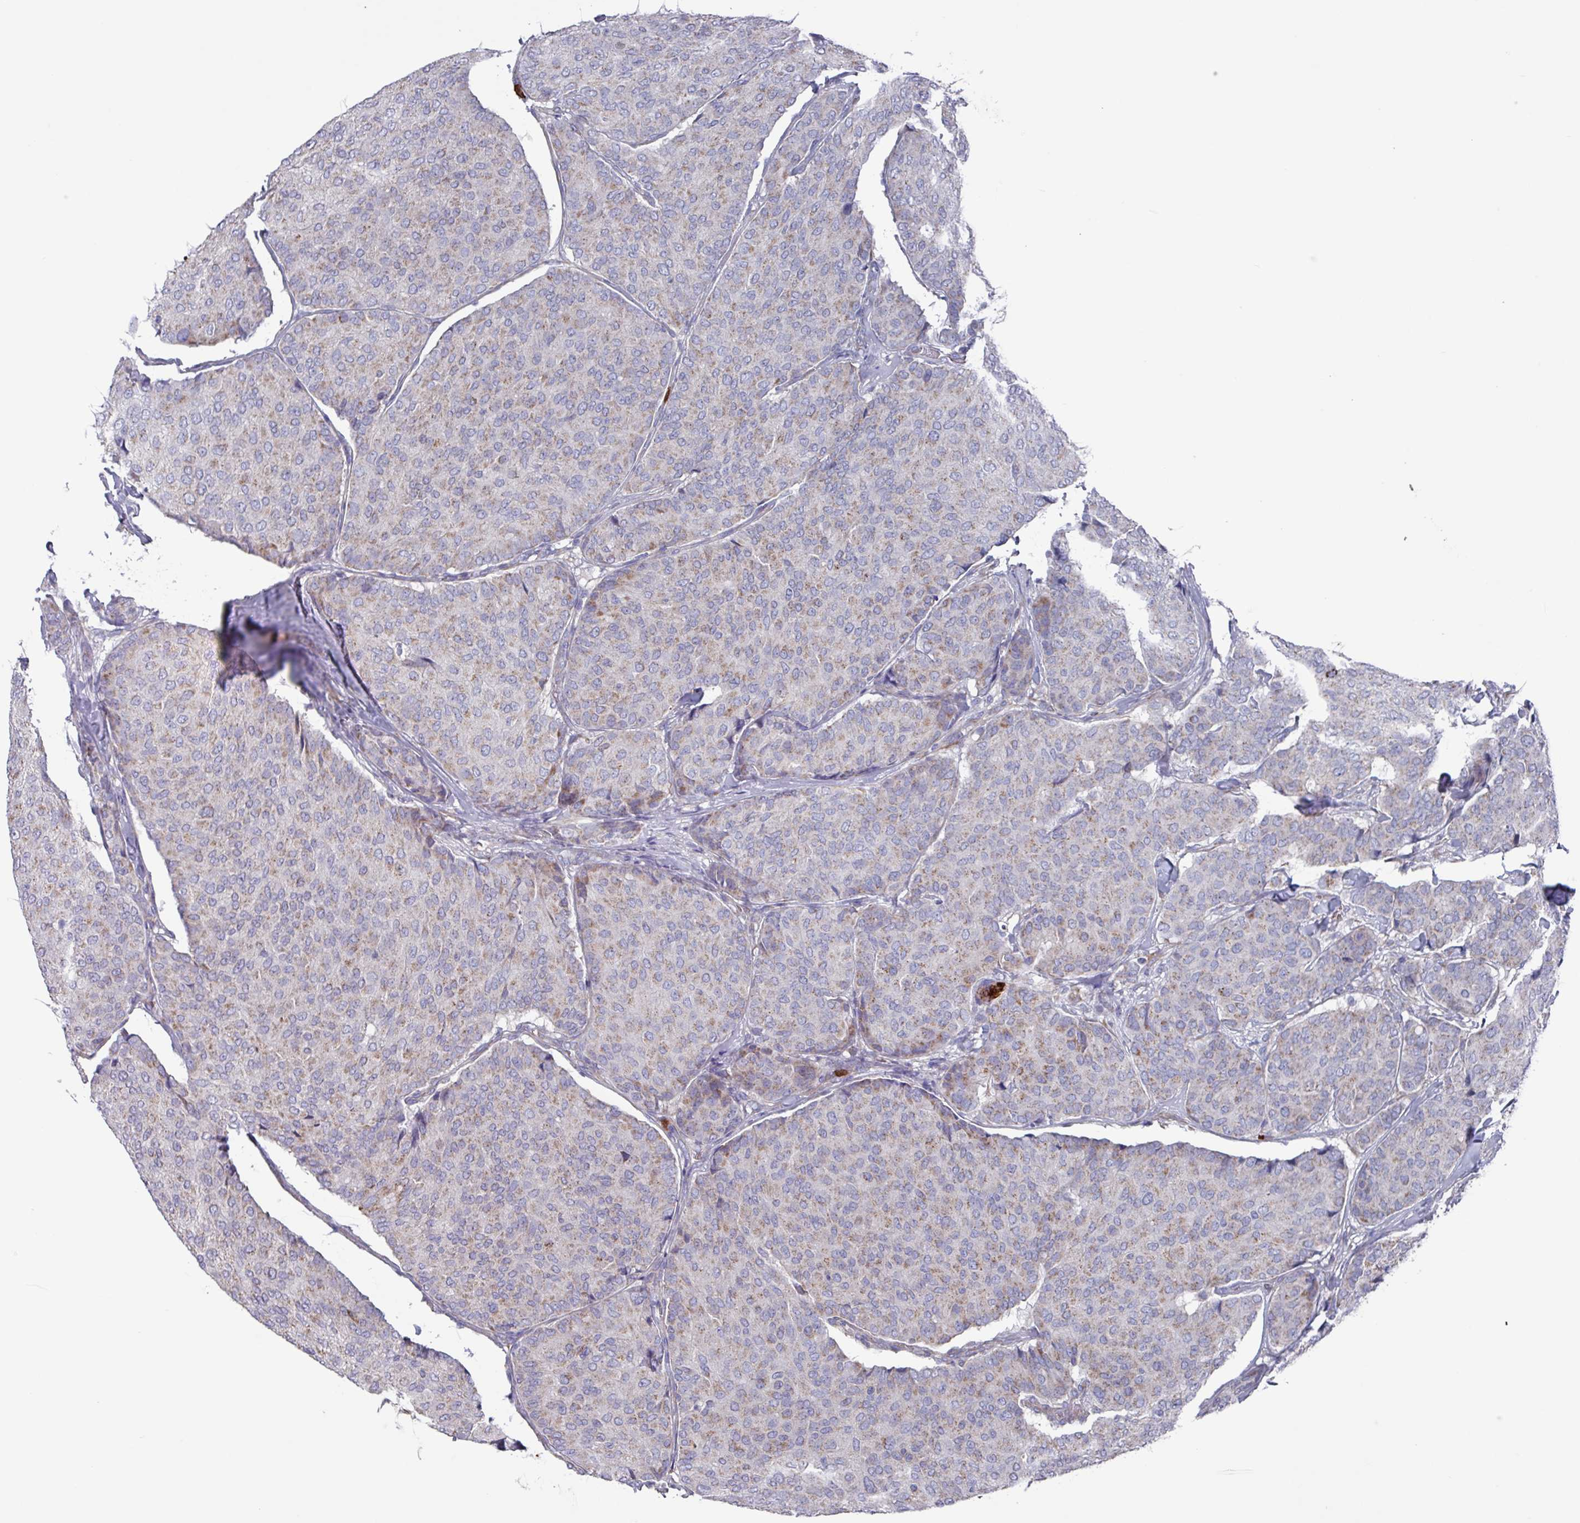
{"staining": {"intensity": "weak", "quantity": "25%-75%", "location": "cytoplasmic/membranous"}, "tissue": "breast cancer", "cell_type": "Tumor cells", "image_type": "cancer", "snomed": [{"axis": "morphology", "description": "Duct carcinoma"}, {"axis": "topography", "description": "Breast"}], "caption": "Immunohistochemistry image of human breast infiltrating ductal carcinoma stained for a protein (brown), which shows low levels of weak cytoplasmic/membranous staining in approximately 25%-75% of tumor cells.", "gene": "UQCC2", "patient": {"sex": "female", "age": 75}}